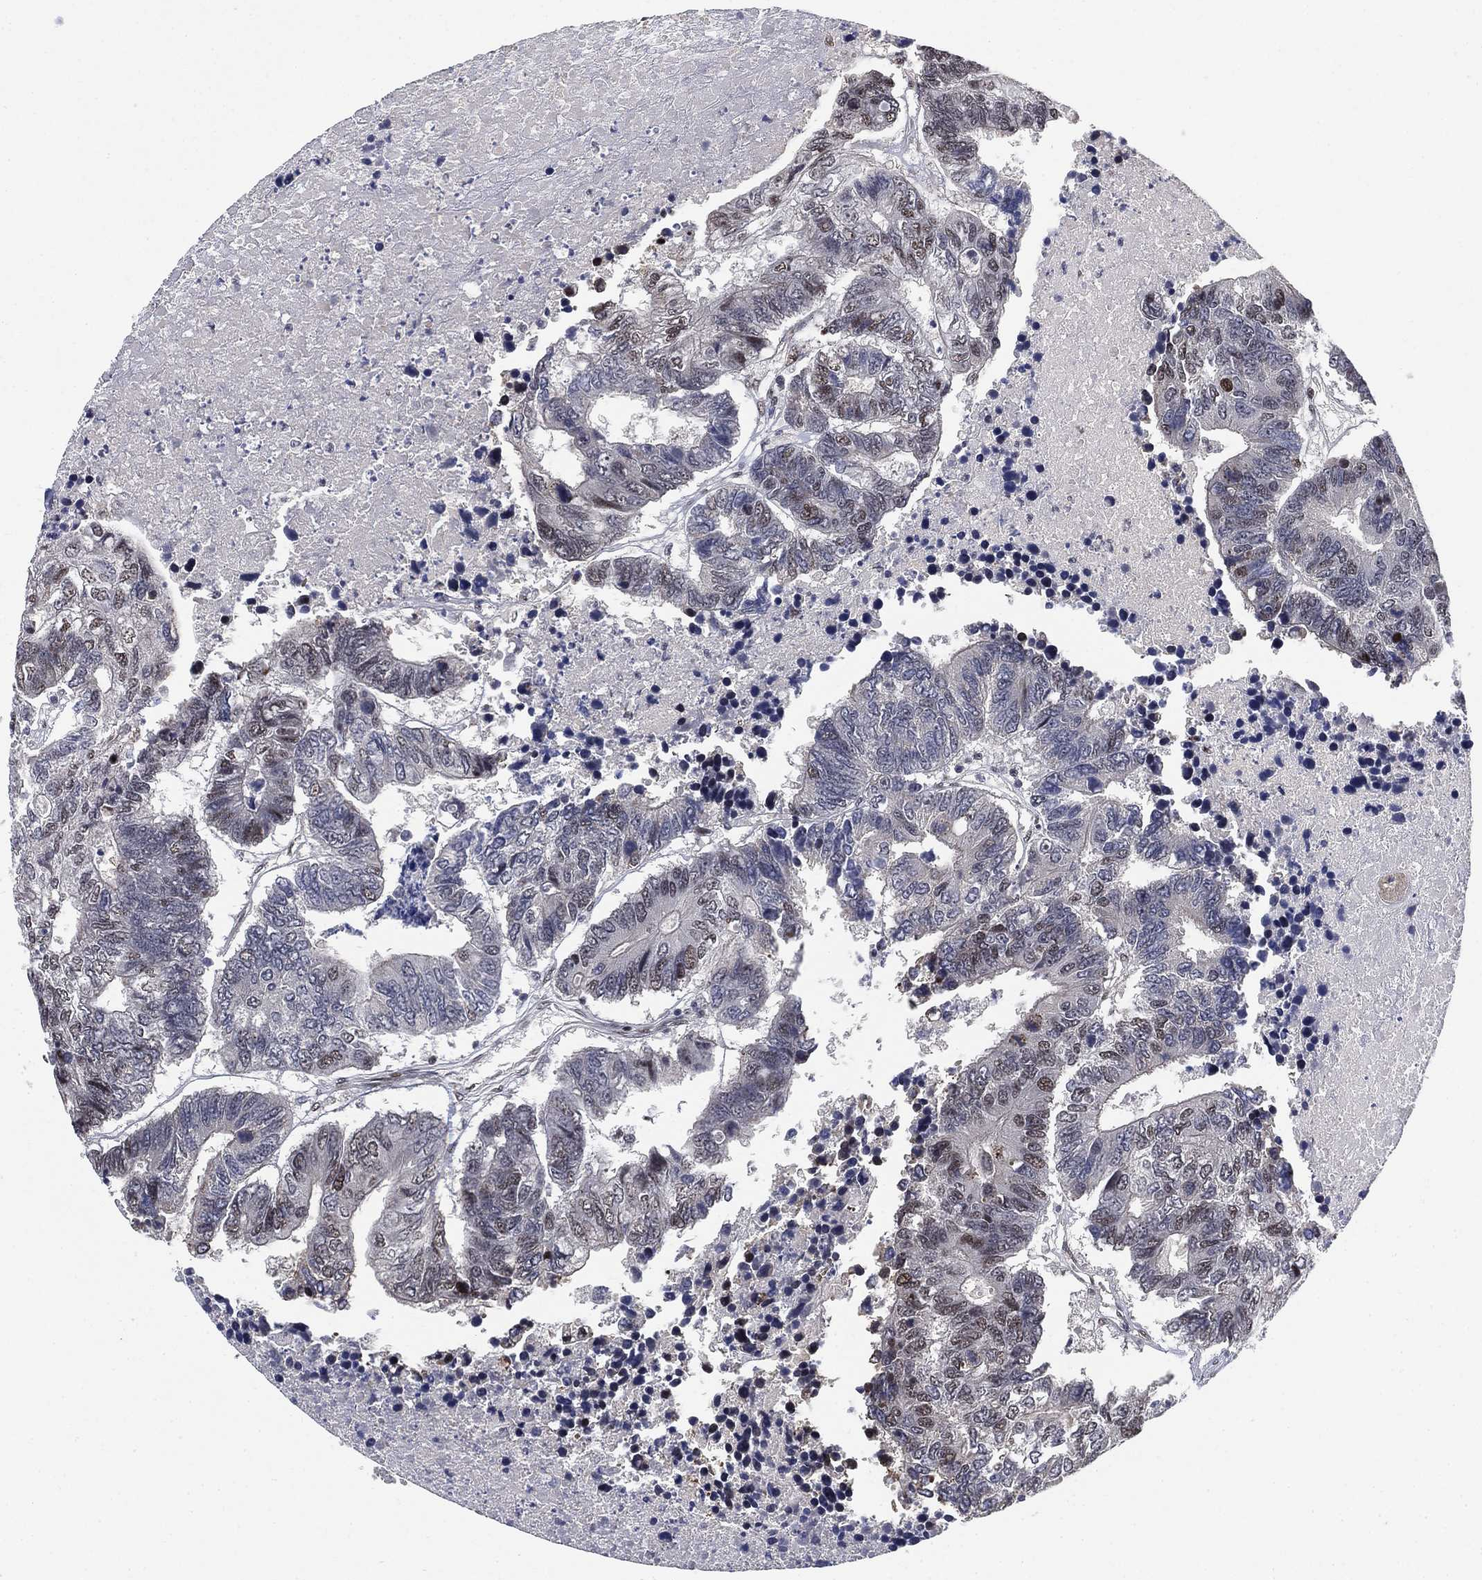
{"staining": {"intensity": "weak", "quantity": "<25%", "location": "nuclear"}, "tissue": "colorectal cancer", "cell_type": "Tumor cells", "image_type": "cancer", "snomed": [{"axis": "morphology", "description": "Adenocarcinoma, NOS"}, {"axis": "topography", "description": "Colon"}], "caption": "IHC photomicrograph of neoplastic tissue: colorectal adenocarcinoma stained with DAB demonstrates no significant protein positivity in tumor cells.", "gene": "ZSCAN30", "patient": {"sex": "female", "age": 48}}